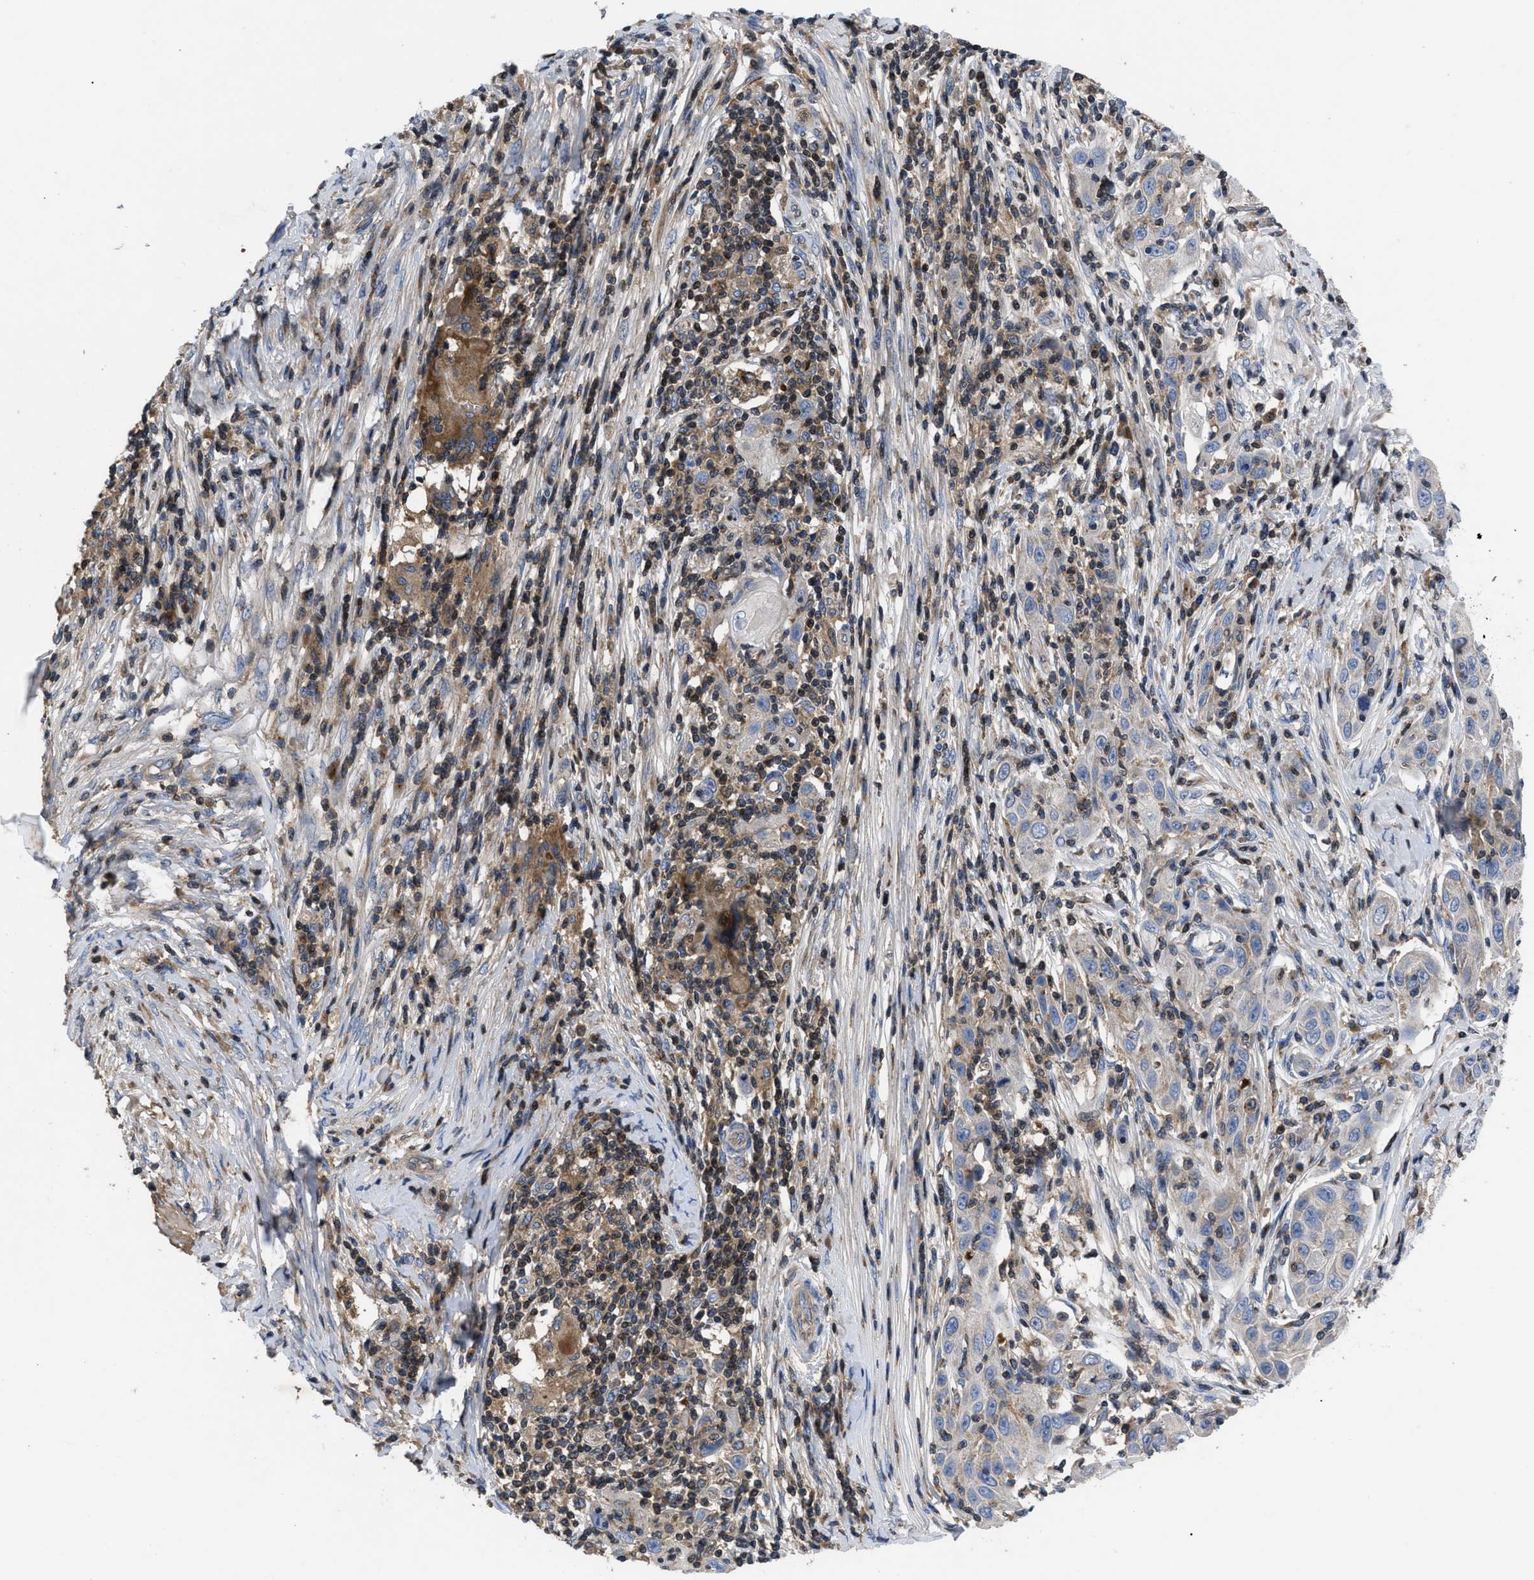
{"staining": {"intensity": "negative", "quantity": "none", "location": "none"}, "tissue": "skin cancer", "cell_type": "Tumor cells", "image_type": "cancer", "snomed": [{"axis": "morphology", "description": "Squamous cell carcinoma, NOS"}, {"axis": "topography", "description": "Skin"}], "caption": "Tumor cells show no significant positivity in squamous cell carcinoma (skin).", "gene": "YBEY", "patient": {"sex": "female", "age": 88}}